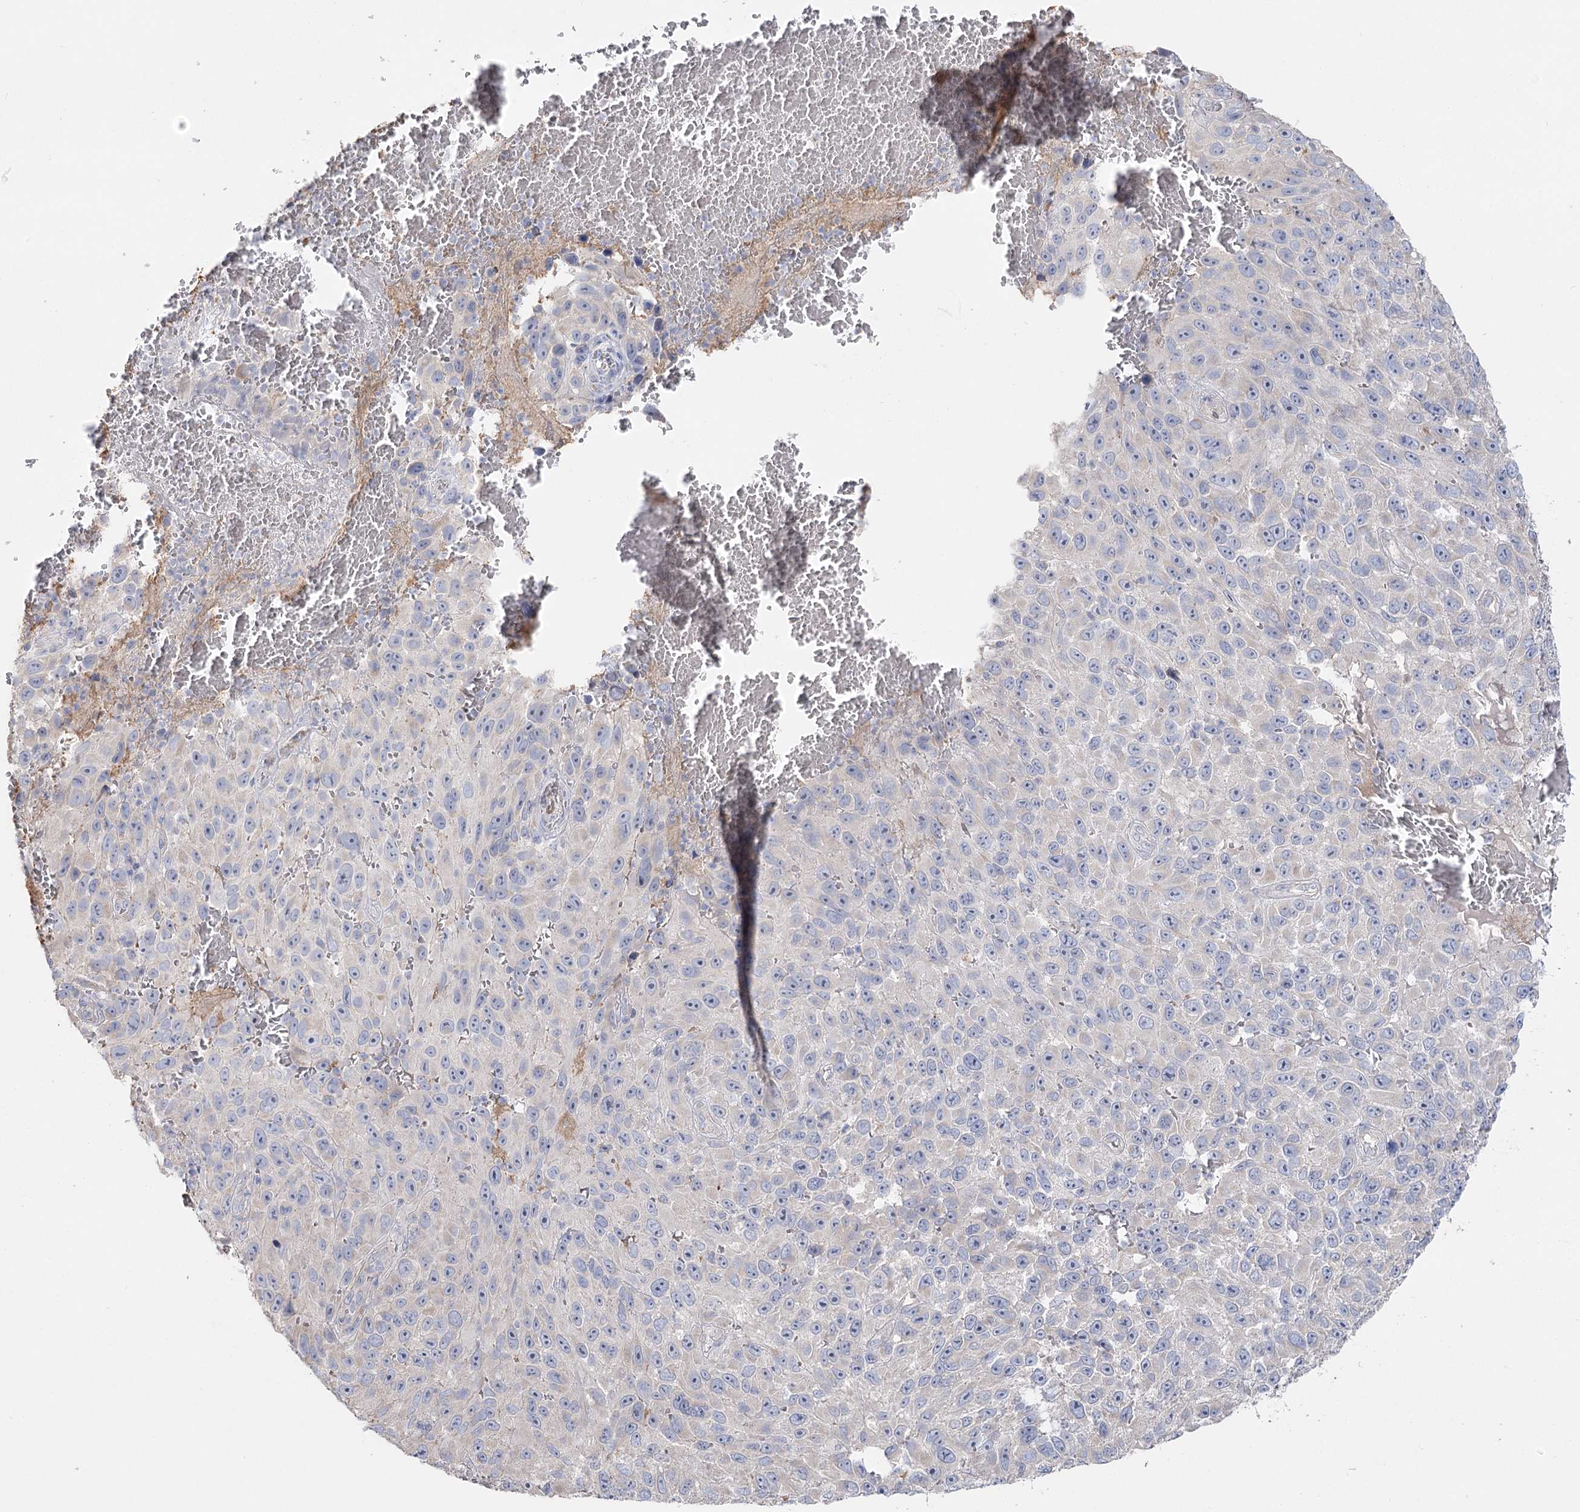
{"staining": {"intensity": "negative", "quantity": "none", "location": "none"}, "tissue": "melanoma", "cell_type": "Tumor cells", "image_type": "cancer", "snomed": [{"axis": "morphology", "description": "Malignant melanoma, NOS"}, {"axis": "topography", "description": "Skin"}], "caption": "Tumor cells show no significant protein staining in melanoma.", "gene": "TMEM187", "patient": {"sex": "female", "age": 96}}